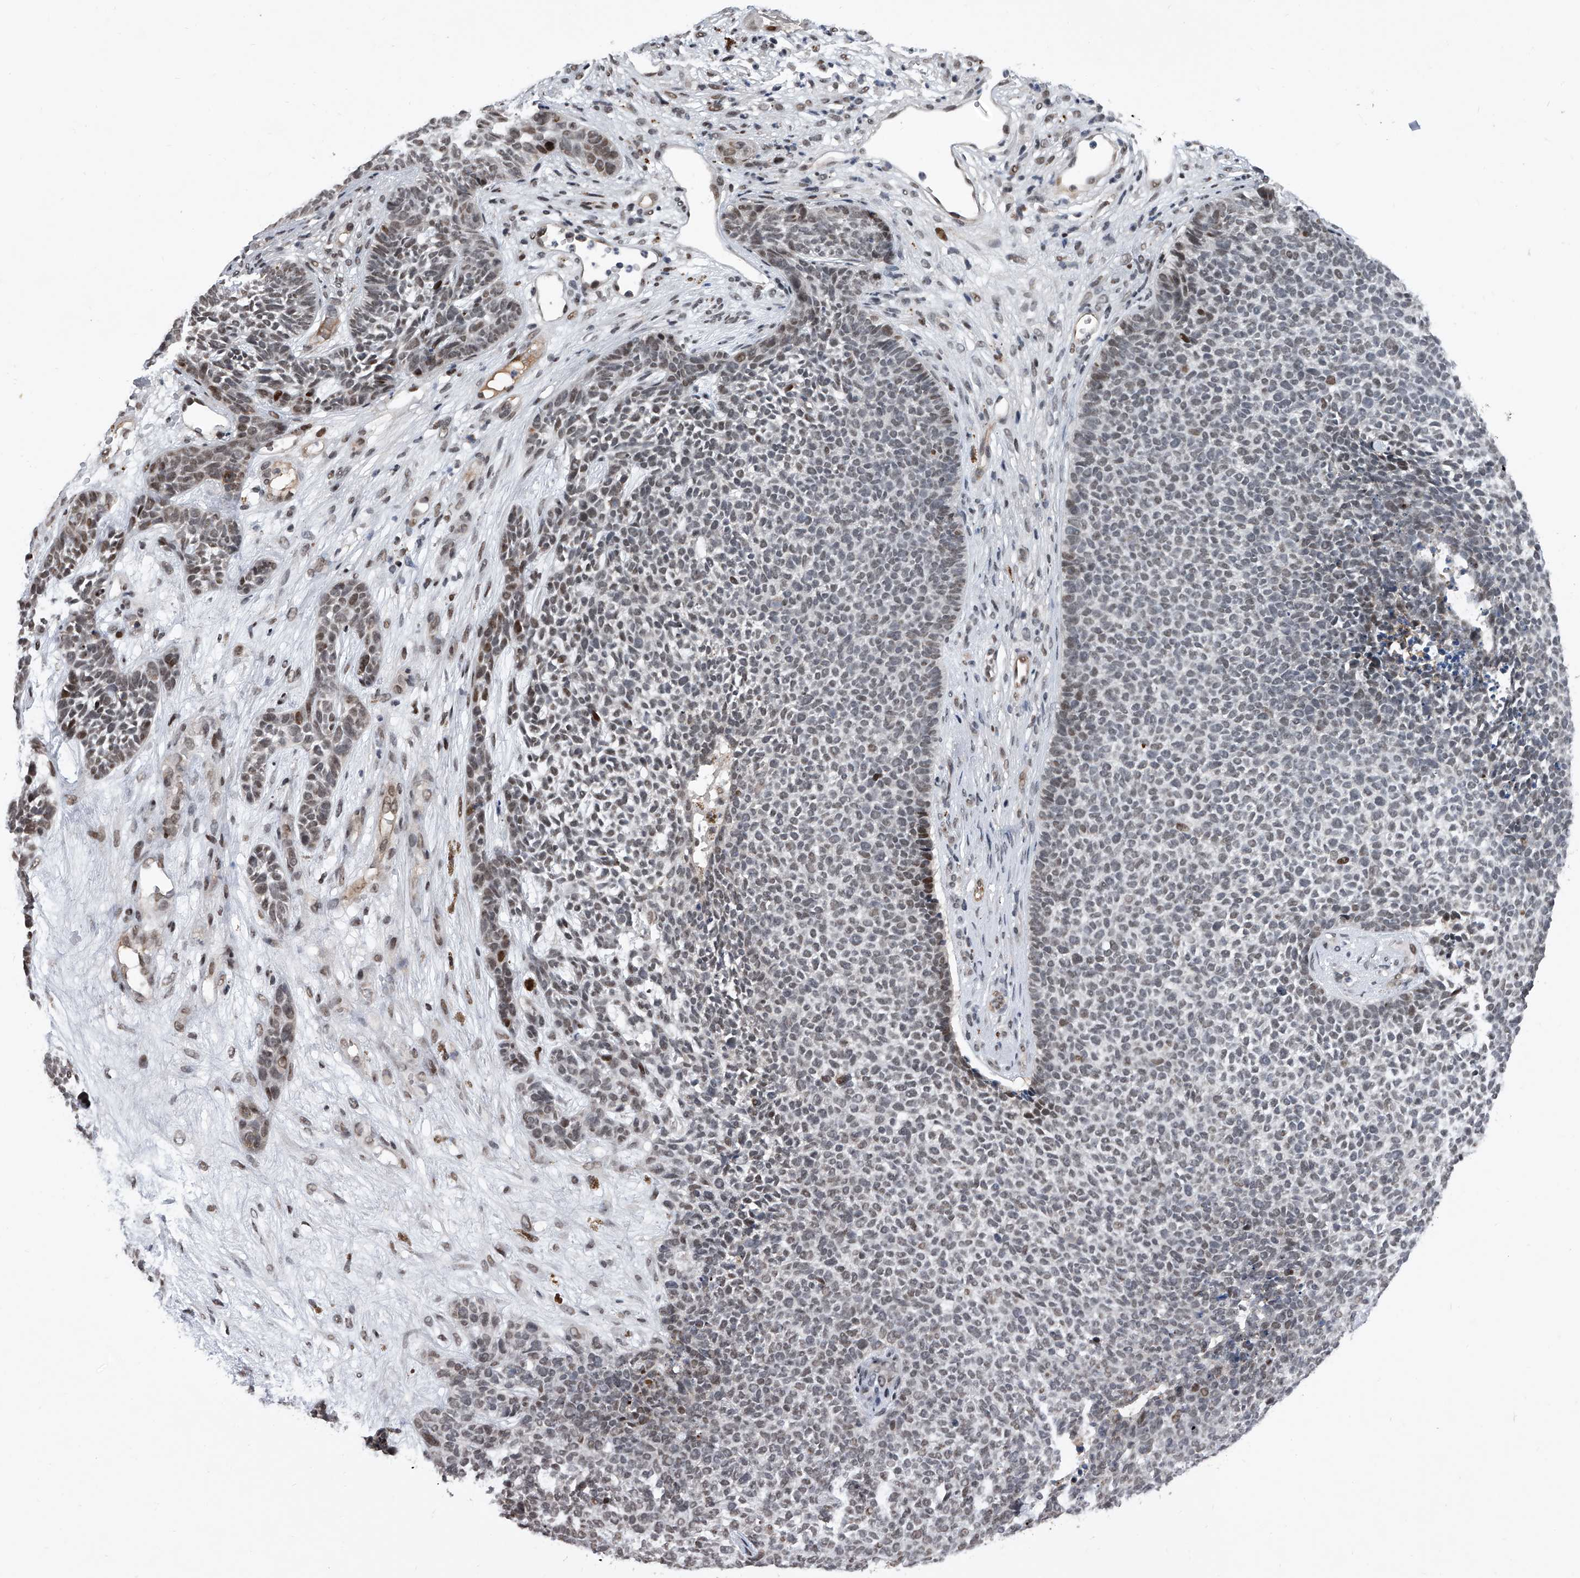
{"staining": {"intensity": "negative", "quantity": "none", "location": "none"}, "tissue": "skin cancer", "cell_type": "Tumor cells", "image_type": "cancer", "snomed": [{"axis": "morphology", "description": "Basal cell carcinoma"}, {"axis": "topography", "description": "Skin"}], "caption": "This is an immunohistochemistry image of skin basal cell carcinoma. There is no positivity in tumor cells.", "gene": "ZNF426", "patient": {"sex": "female", "age": 84}}